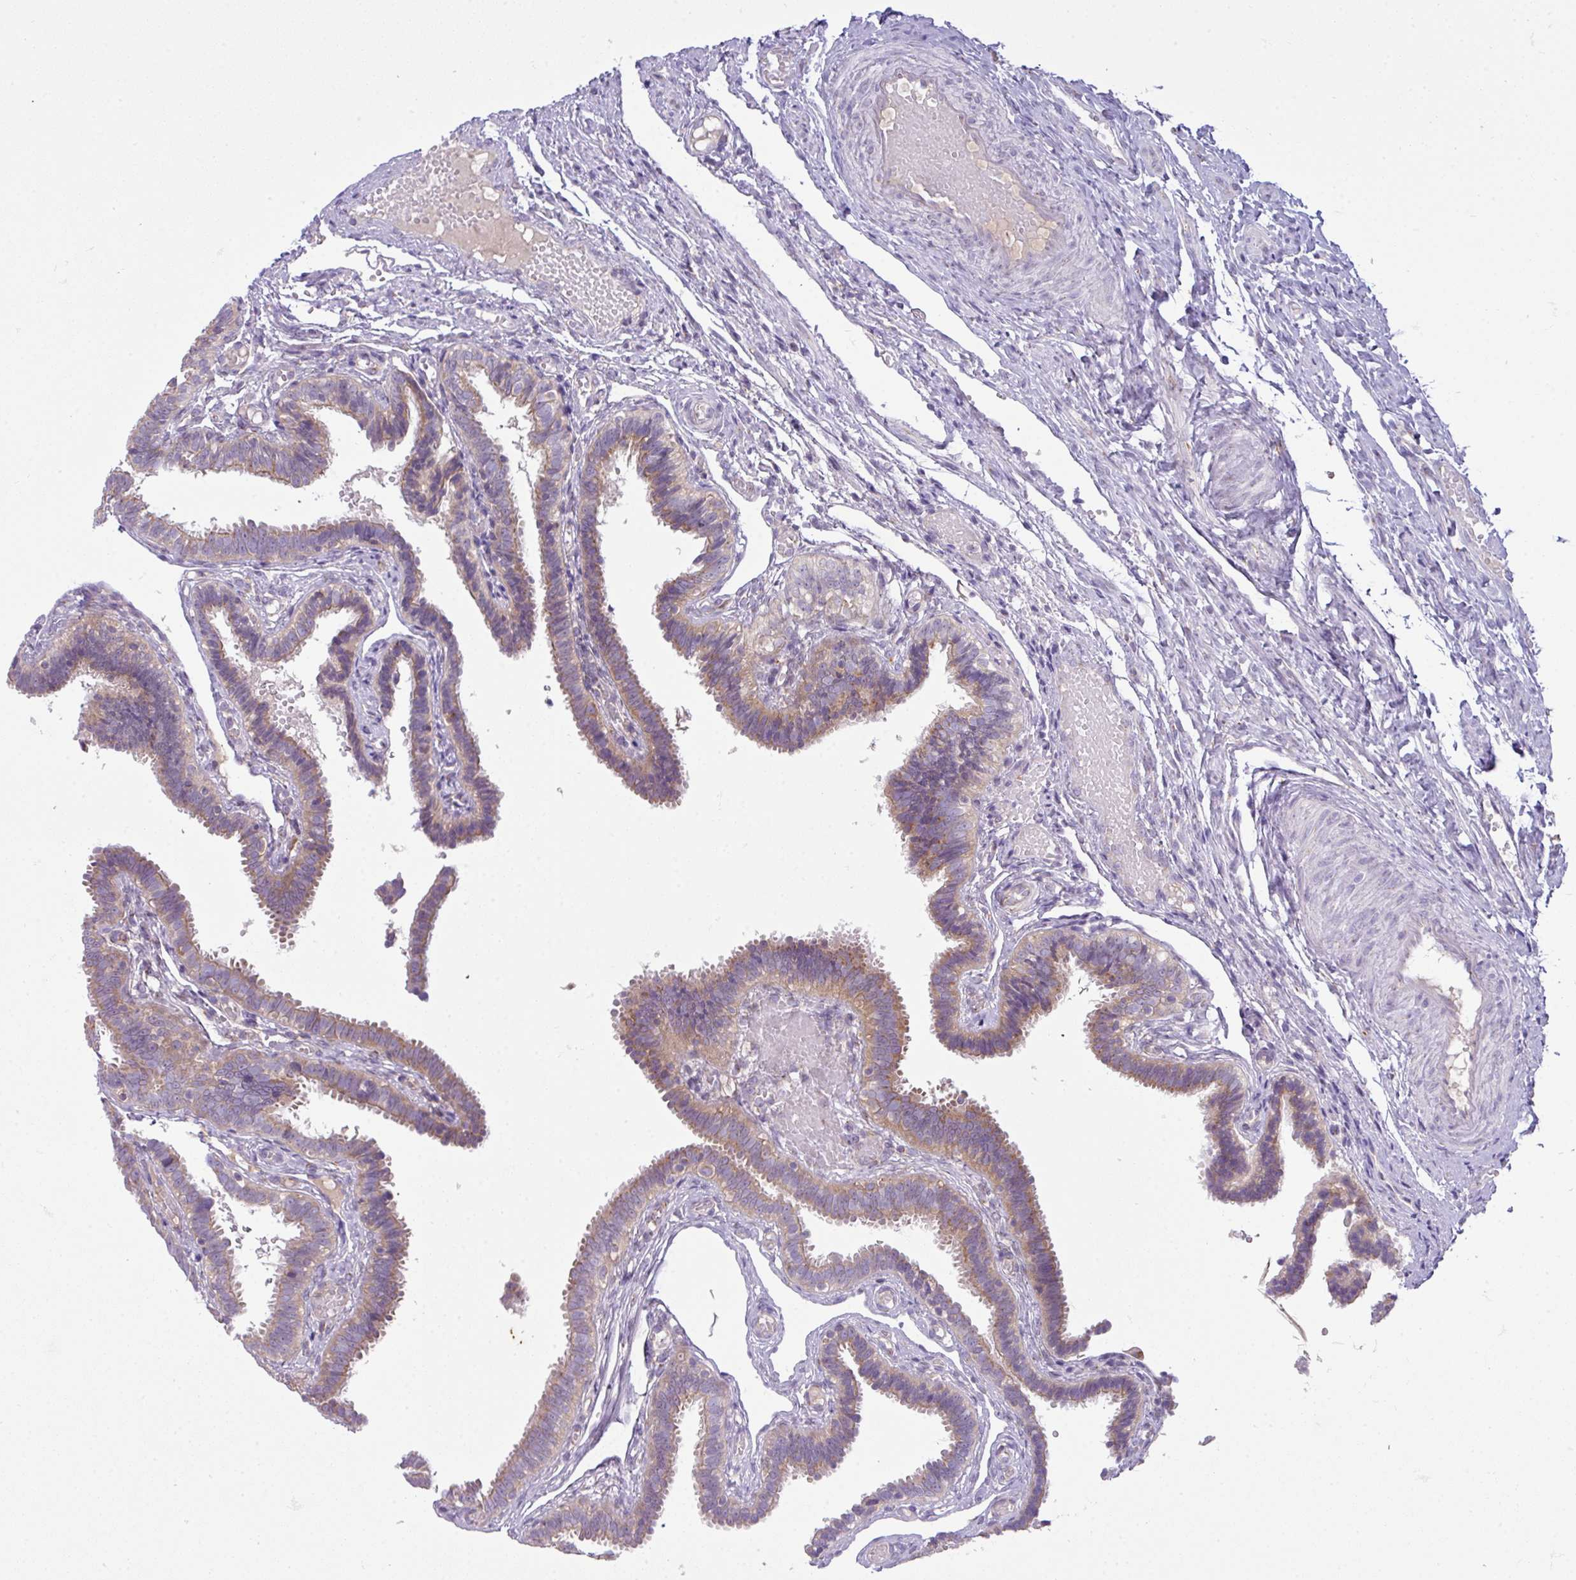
{"staining": {"intensity": "moderate", "quantity": ">75%", "location": "cytoplasmic/membranous"}, "tissue": "fallopian tube", "cell_type": "Glandular cells", "image_type": "normal", "snomed": [{"axis": "morphology", "description": "Normal tissue, NOS"}, {"axis": "topography", "description": "Fallopian tube"}], "caption": "Brown immunohistochemical staining in unremarkable fallopian tube displays moderate cytoplasmic/membranous staining in approximately >75% of glandular cells. (DAB (3,3'-diaminobenzidine) IHC with brightfield microscopy, high magnification).", "gene": "VTI1A", "patient": {"sex": "female", "age": 37}}